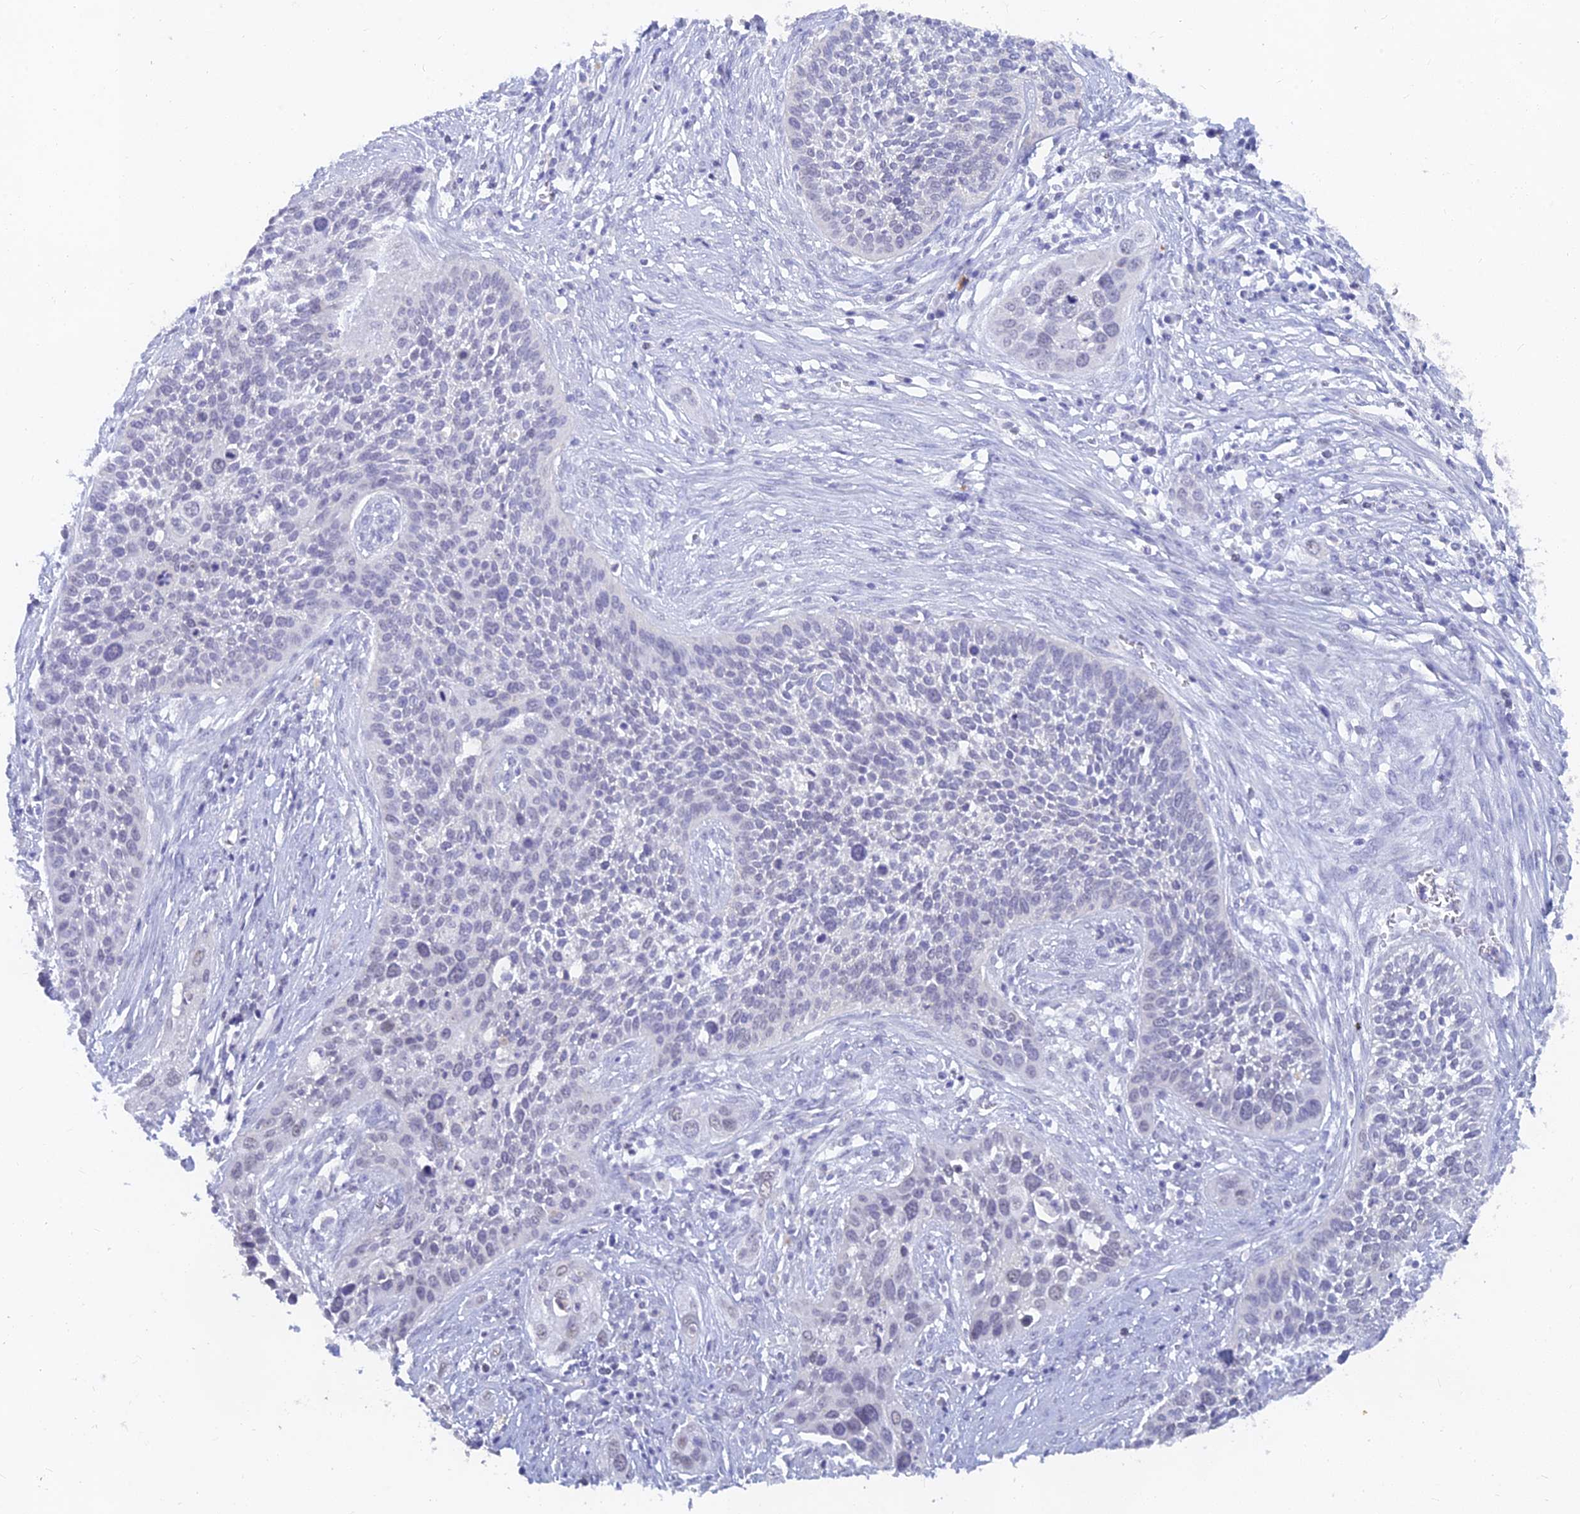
{"staining": {"intensity": "negative", "quantity": "none", "location": "none"}, "tissue": "cervical cancer", "cell_type": "Tumor cells", "image_type": "cancer", "snomed": [{"axis": "morphology", "description": "Squamous cell carcinoma, NOS"}, {"axis": "topography", "description": "Cervix"}], "caption": "This is an IHC image of cervical cancer (squamous cell carcinoma). There is no positivity in tumor cells.", "gene": "LRIF1", "patient": {"sex": "female", "age": 34}}